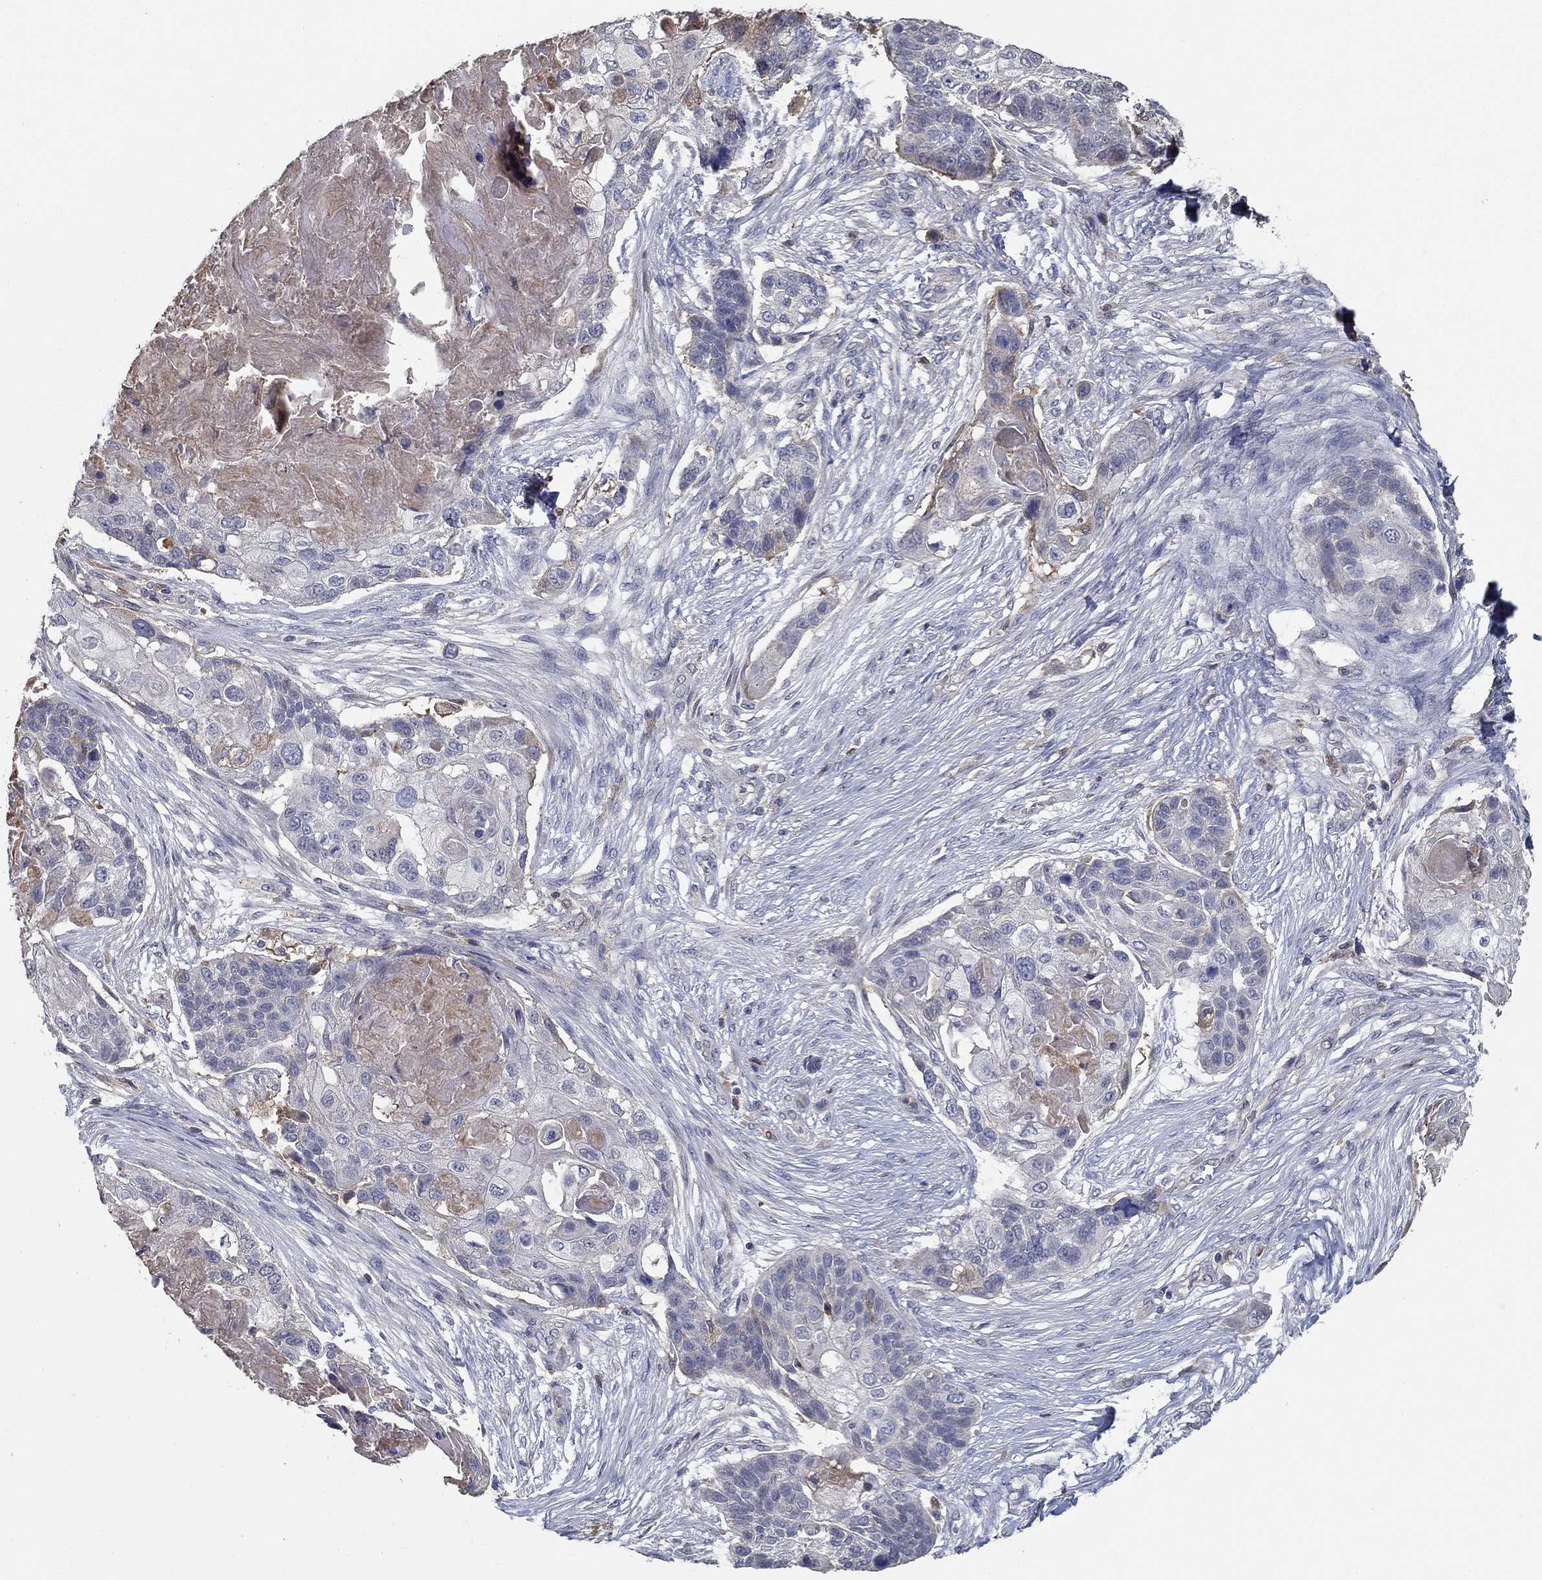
{"staining": {"intensity": "negative", "quantity": "none", "location": "none"}, "tissue": "lung cancer", "cell_type": "Tumor cells", "image_type": "cancer", "snomed": [{"axis": "morphology", "description": "Squamous cell carcinoma, NOS"}, {"axis": "topography", "description": "Lung"}], "caption": "Lung squamous cell carcinoma was stained to show a protein in brown. There is no significant expression in tumor cells.", "gene": "IL10", "patient": {"sex": "male", "age": 69}}